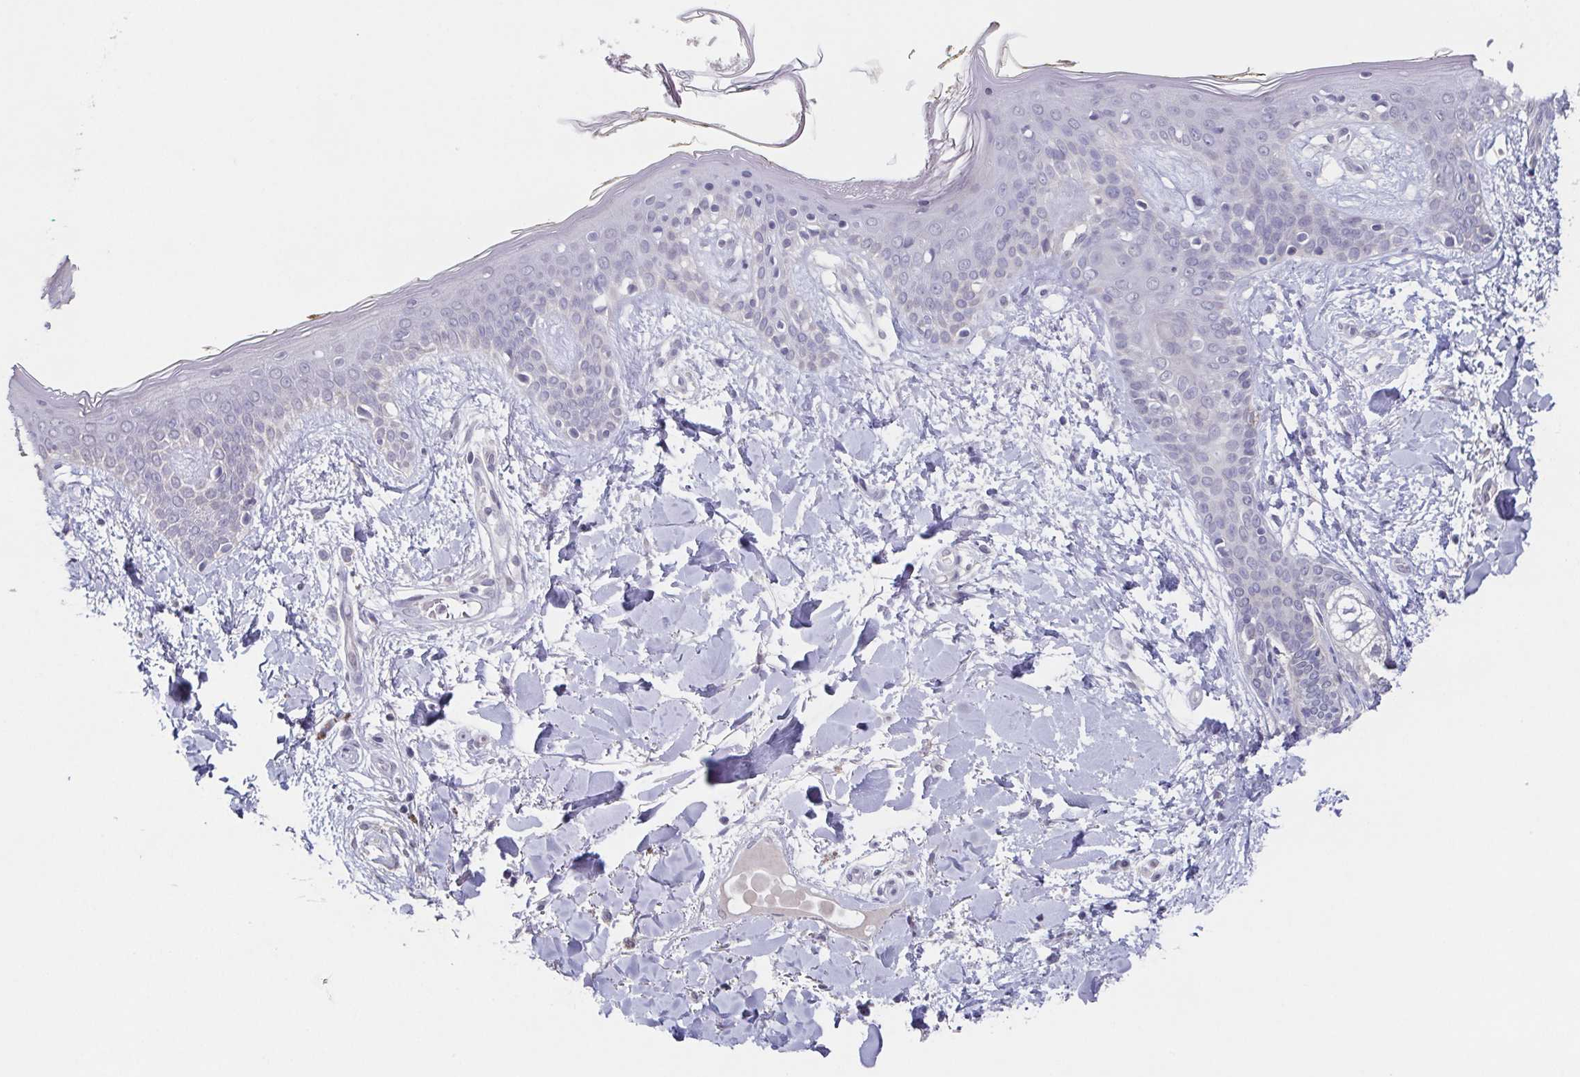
{"staining": {"intensity": "negative", "quantity": "none", "location": "none"}, "tissue": "skin", "cell_type": "Fibroblasts", "image_type": "normal", "snomed": [{"axis": "morphology", "description": "Normal tissue, NOS"}, {"axis": "topography", "description": "Skin"}], "caption": "Immunohistochemistry (IHC) photomicrograph of unremarkable skin stained for a protein (brown), which exhibits no expression in fibroblasts.", "gene": "GHRL", "patient": {"sex": "female", "age": 34}}